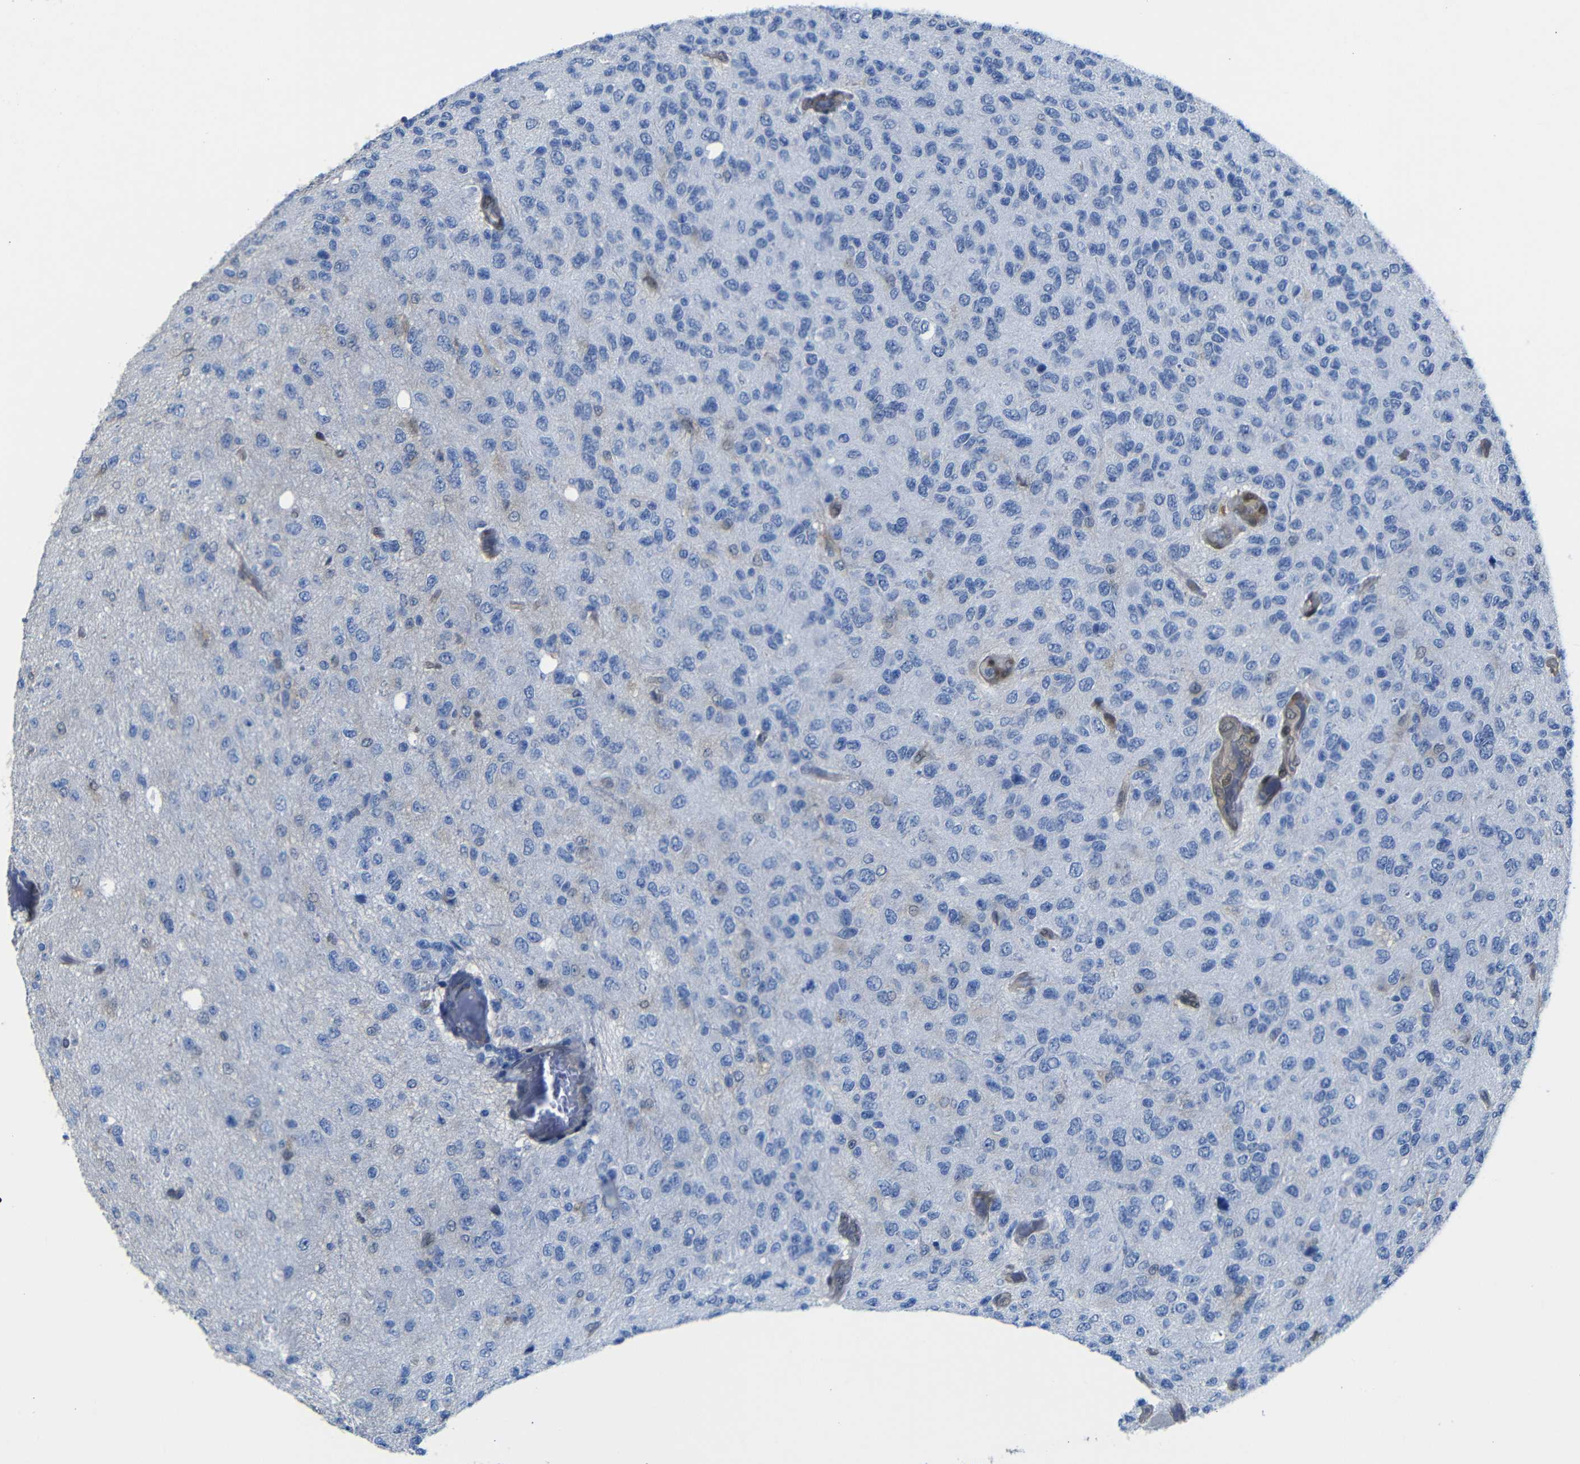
{"staining": {"intensity": "negative", "quantity": "none", "location": "none"}, "tissue": "glioma", "cell_type": "Tumor cells", "image_type": "cancer", "snomed": [{"axis": "morphology", "description": "Glioma, malignant, High grade"}, {"axis": "topography", "description": "pancreas cauda"}], "caption": "Immunohistochemistry of human malignant glioma (high-grade) displays no expression in tumor cells. (DAB (3,3'-diaminobenzidine) immunohistochemistry, high magnification).", "gene": "YAP1", "patient": {"sex": "male", "age": 60}}